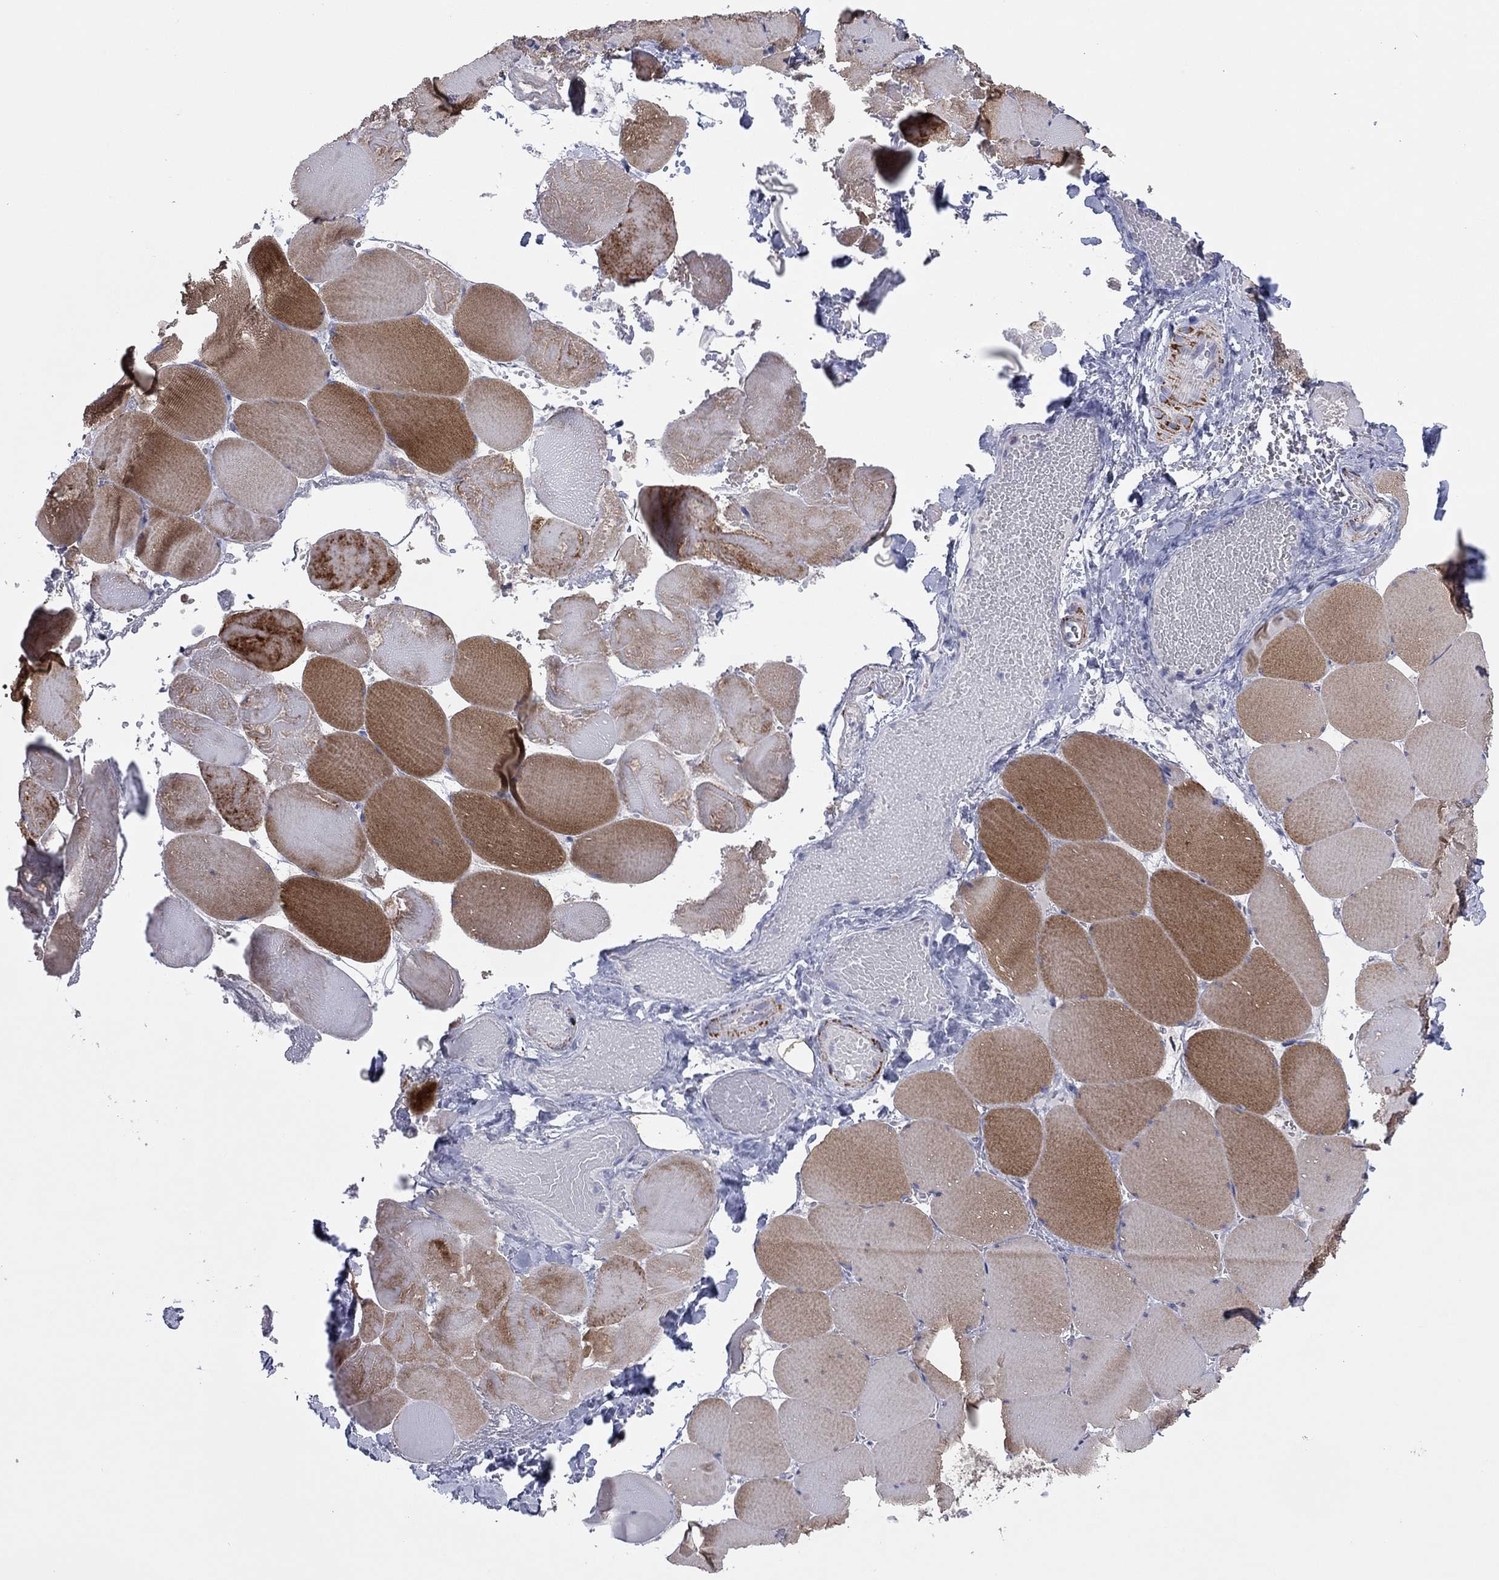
{"staining": {"intensity": "moderate", "quantity": "25%-75%", "location": "cytoplasmic/membranous"}, "tissue": "skeletal muscle", "cell_type": "Myocytes", "image_type": "normal", "snomed": [{"axis": "morphology", "description": "Normal tissue, NOS"}, {"axis": "morphology", "description": "Malignant melanoma, Metastatic site"}, {"axis": "topography", "description": "Skeletal muscle"}], "caption": "Immunohistochemistry (IHC) photomicrograph of benign skeletal muscle: skeletal muscle stained using immunohistochemistry displays medium levels of moderate protein expression localized specifically in the cytoplasmic/membranous of myocytes, appearing as a cytoplasmic/membranous brown color.", "gene": "MGST3", "patient": {"sex": "male", "age": 50}}